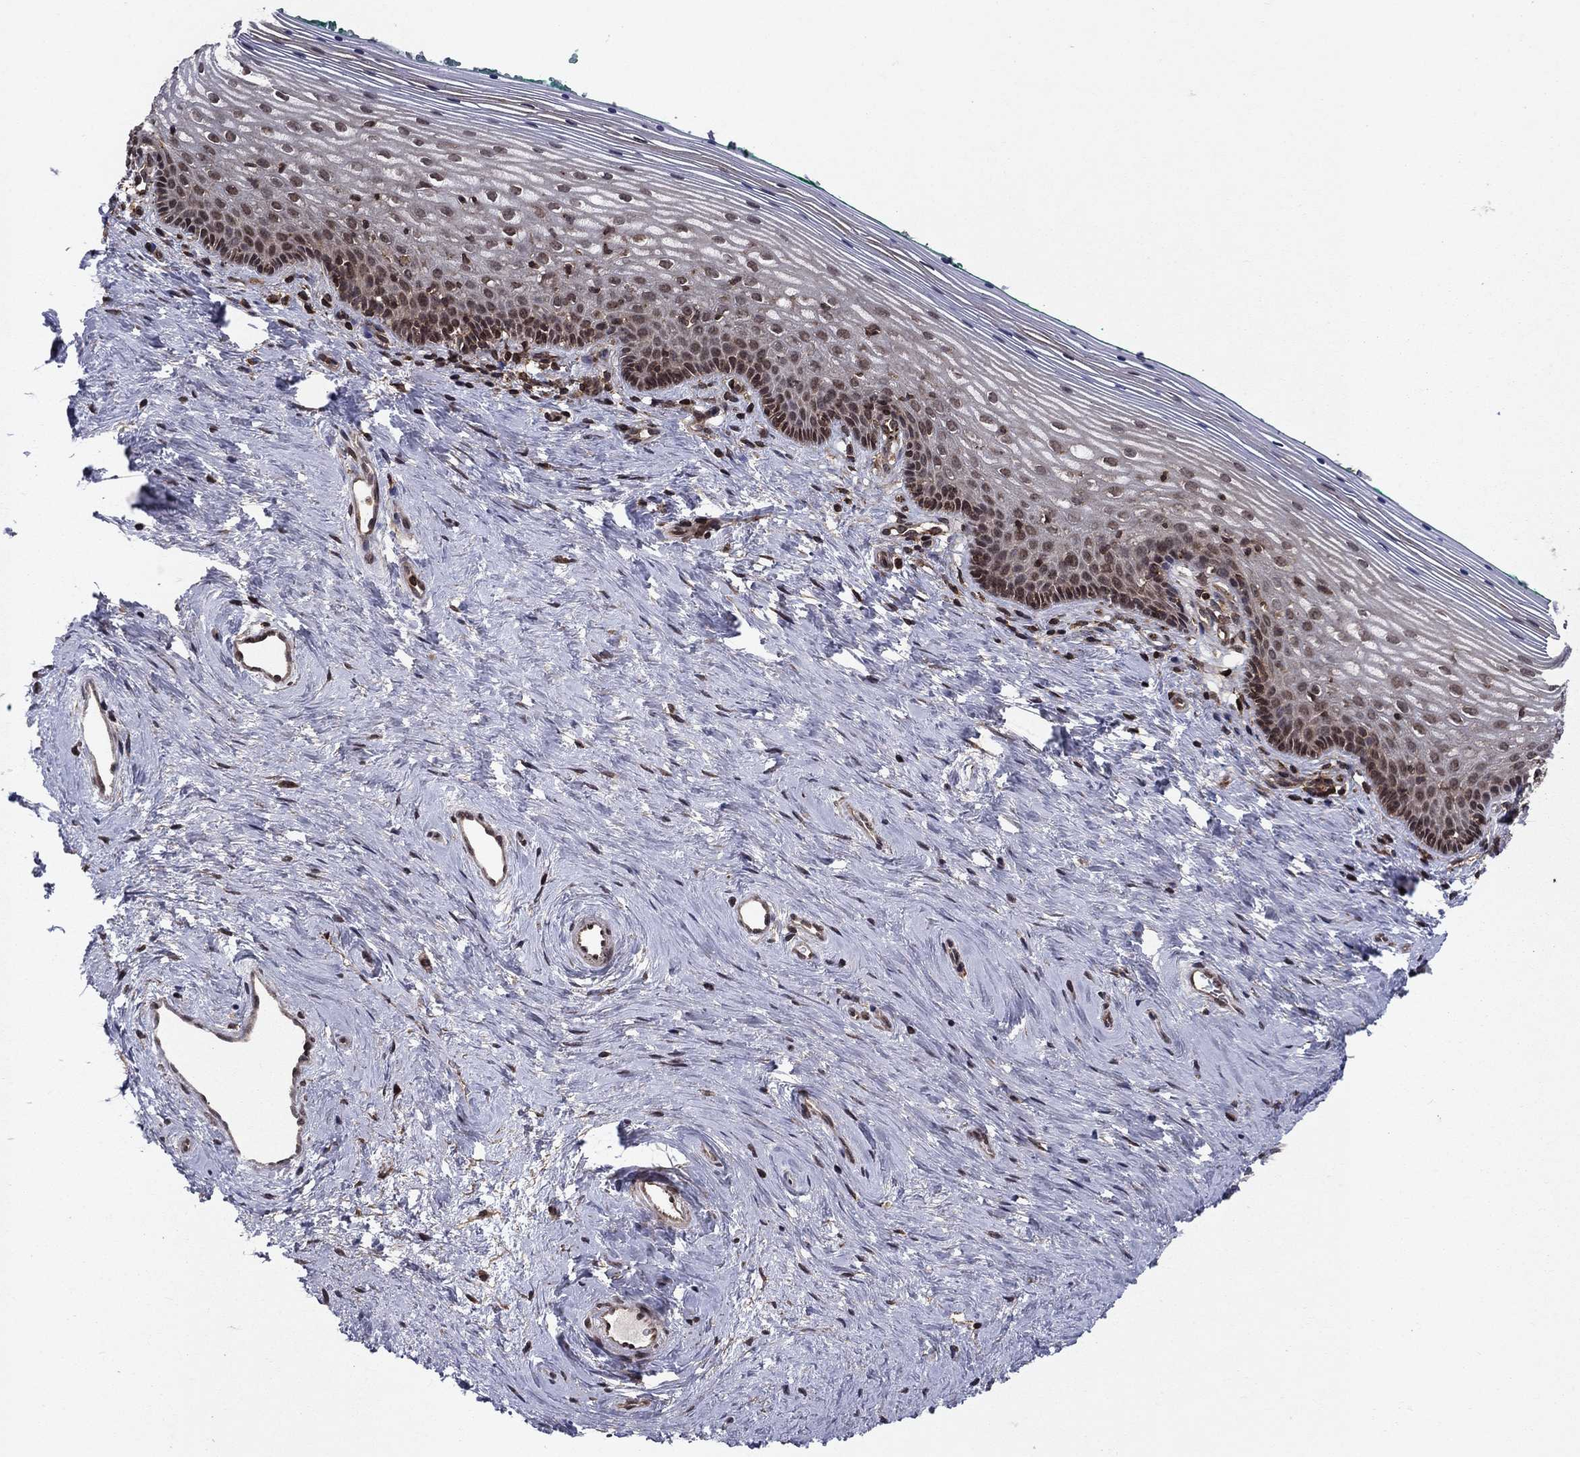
{"staining": {"intensity": "strong", "quantity": "<25%", "location": "nuclear"}, "tissue": "vagina", "cell_type": "Squamous epithelial cells", "image_type": "normal", "snomed": [{"axis": "morphology", "description": "Normal tissue, NOS"}, {"axis": "topography", "description": "Vagina"}], "caption": "The micrograph demonstrates staining of unremarkable vagina, revealing strong nuclear protein staining (brown color) within squamous epithelial cells.", "gene": "SSX2IP", "patient": {"sex": "female", "age": 45}}